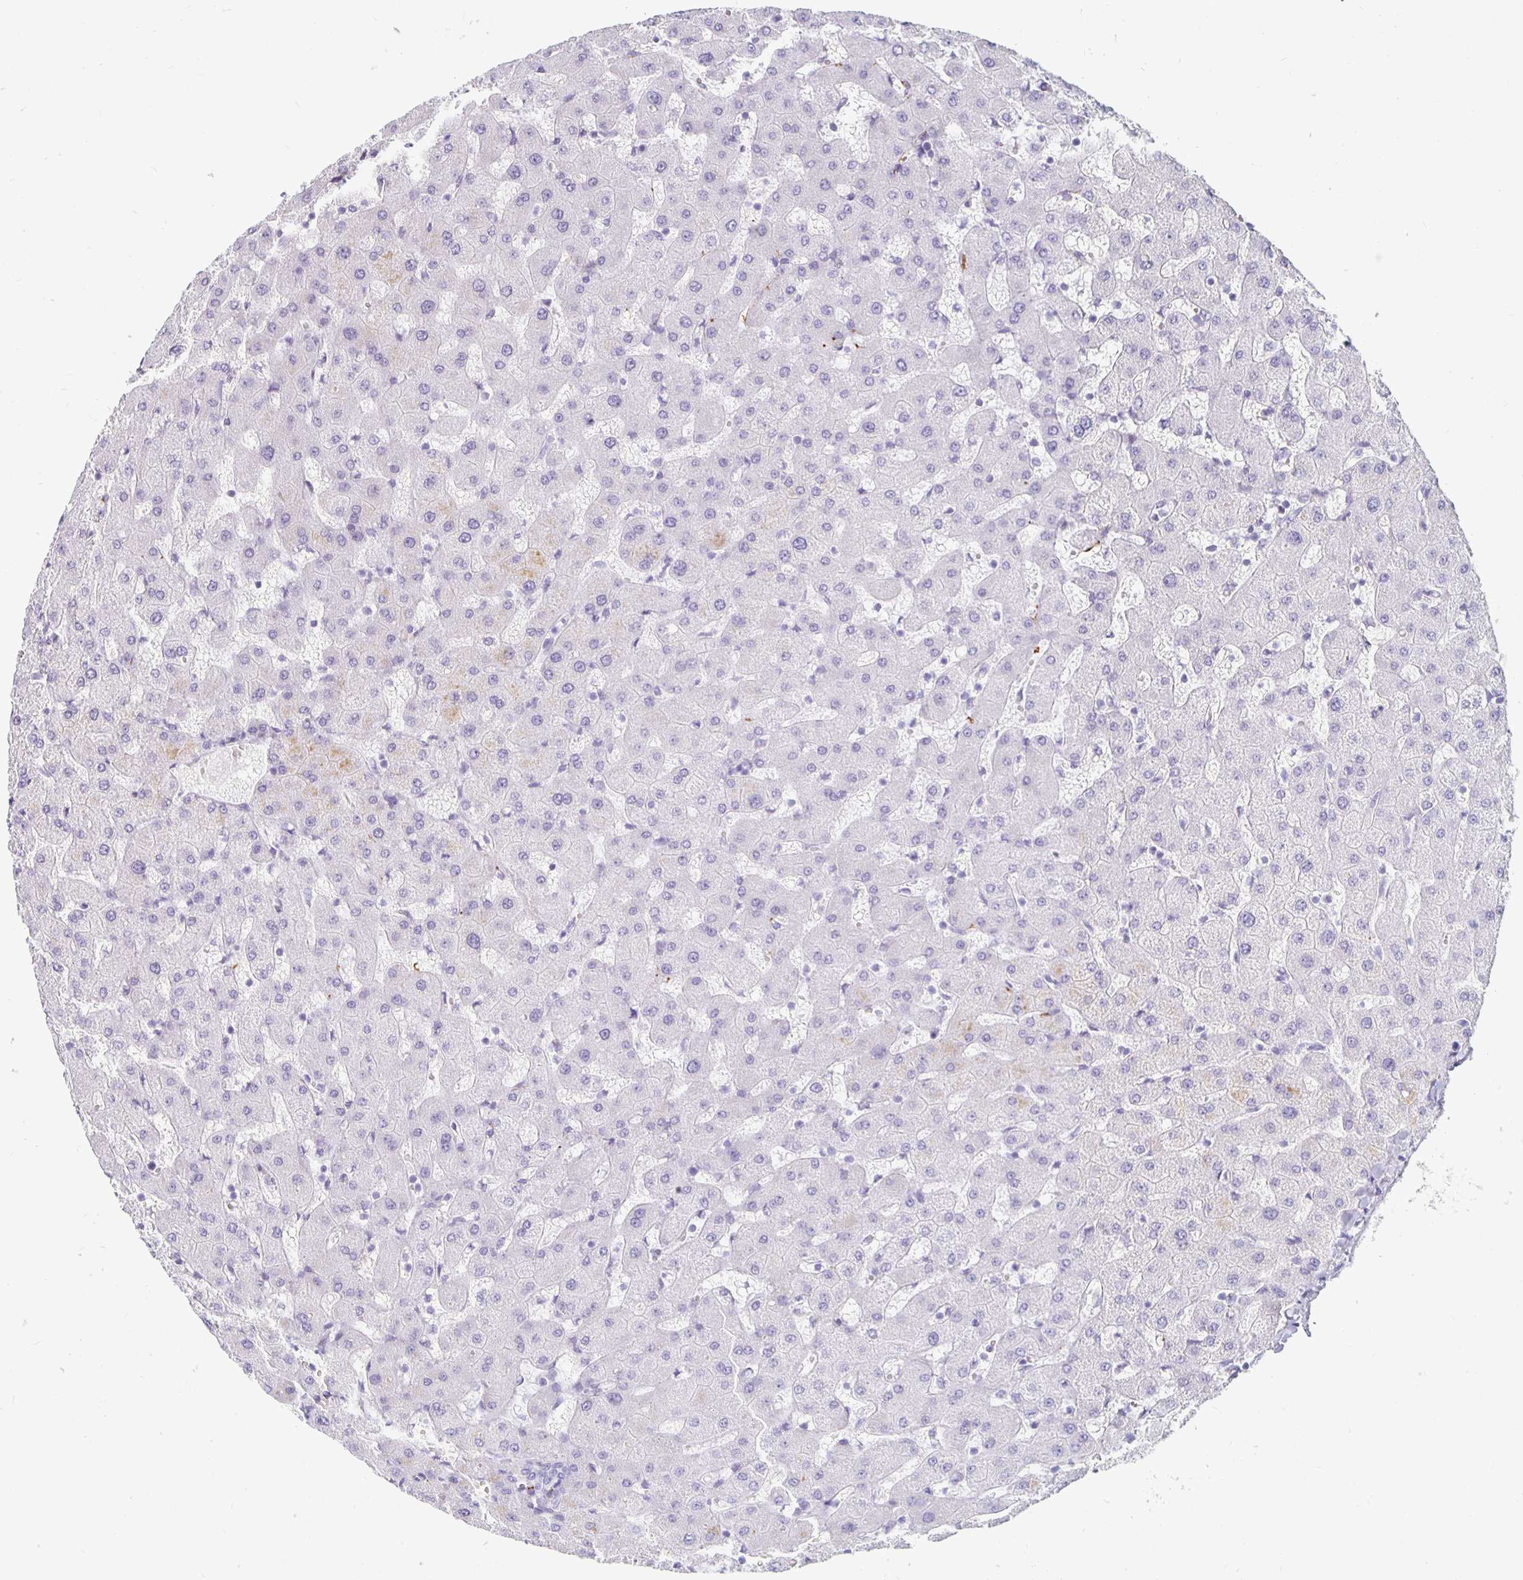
{"staining": {"intensity": "negative", "quantity": "none", "location": "none"}, "tissue": "liver", "cell_type": "Cholangiocytes", "image_type": "normal", "snomed": [{"axis": "morphology", "description": "Normal tissue, NOS"}, {"axis": "topography", "description": "Liver"}], "caption": "The histopathology image displays no staining of cholangiocytes in benign liver.", "gene": "KCNQ2", "patient": {"sex": "female", "age": 63}}